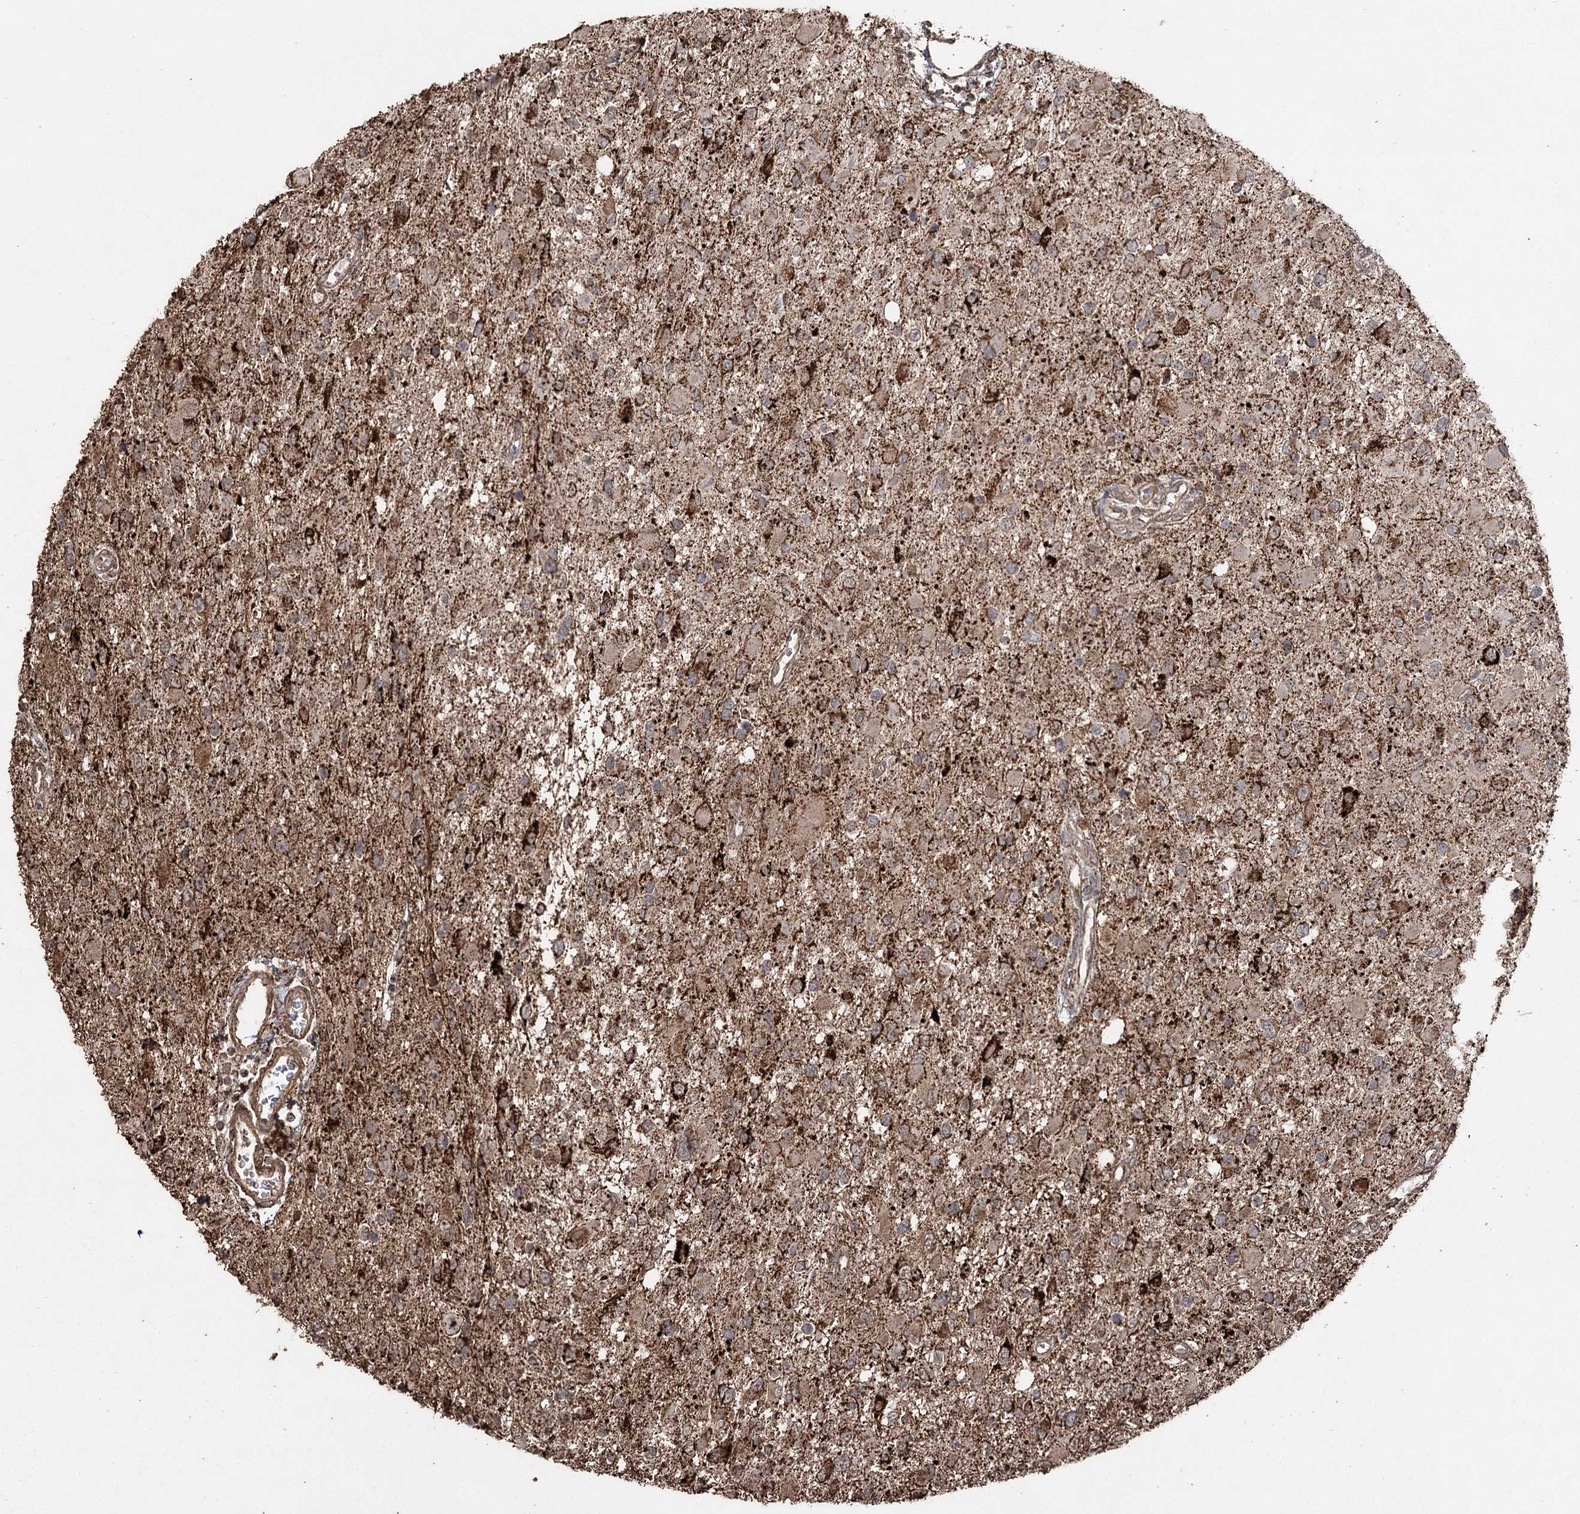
{"staining": {"intensity": "strong", "quantity": ">75%", "location": "cytoplasmic/membranous"}, "tissue": "glioma", "cell_type": "Tumor cells", "image_type": "cancer", "snomed": [{"axis": "morphology", "description": "Glioma, malignant, High grade"}, {"axis": "topography", "description": "Brain"}], "caption": "High-magnification brightfield microscopy of glioma stained with DAB (3,3'-diaminobenzidine) (brown) and counterstained with hematoxylin (blue). tumor cells exhibit strong cytoplasmic/membranous expression is present in about>75% of cells.", "gene": "SLF2", "patient": {"sex": "male", "age": 53}}